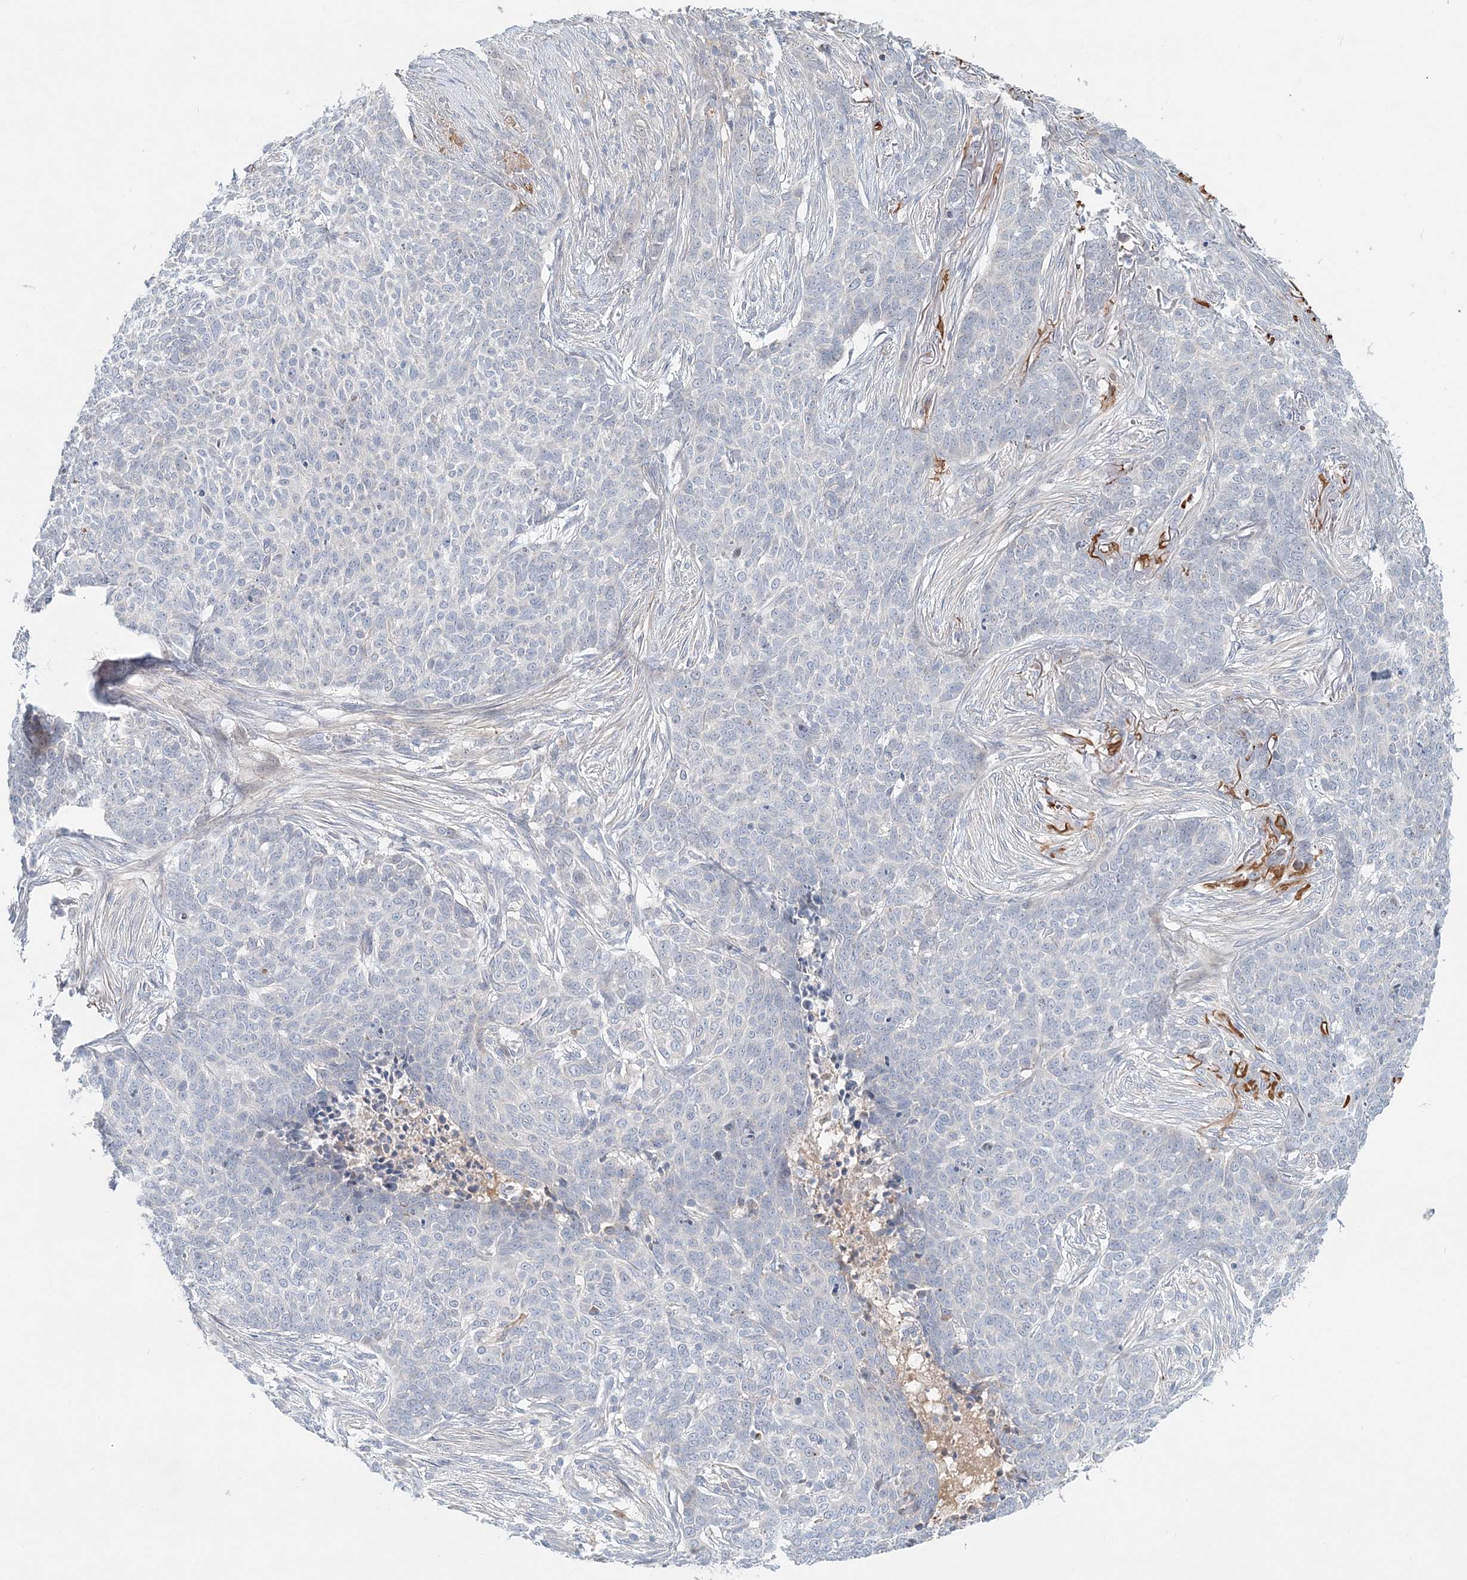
{"staining": {"intensity": "negative", "quantity": "none", "location": "none"}, "tissue": "skin cancer", "cell_type": "Tumor cells", "image_type": "cancer", "snomed": [{"axis": "morphology", "description": "Basal cell carcinoma"}, {"axis": "topography", "description": "Skin"}], "caption": "An immunohistochemistry micrograph of skin cancer is shown. There is no staining in tumor cells of skin cancer.", "gene": "DNAH5", "patient": {"sex": "male", "age": 85}}